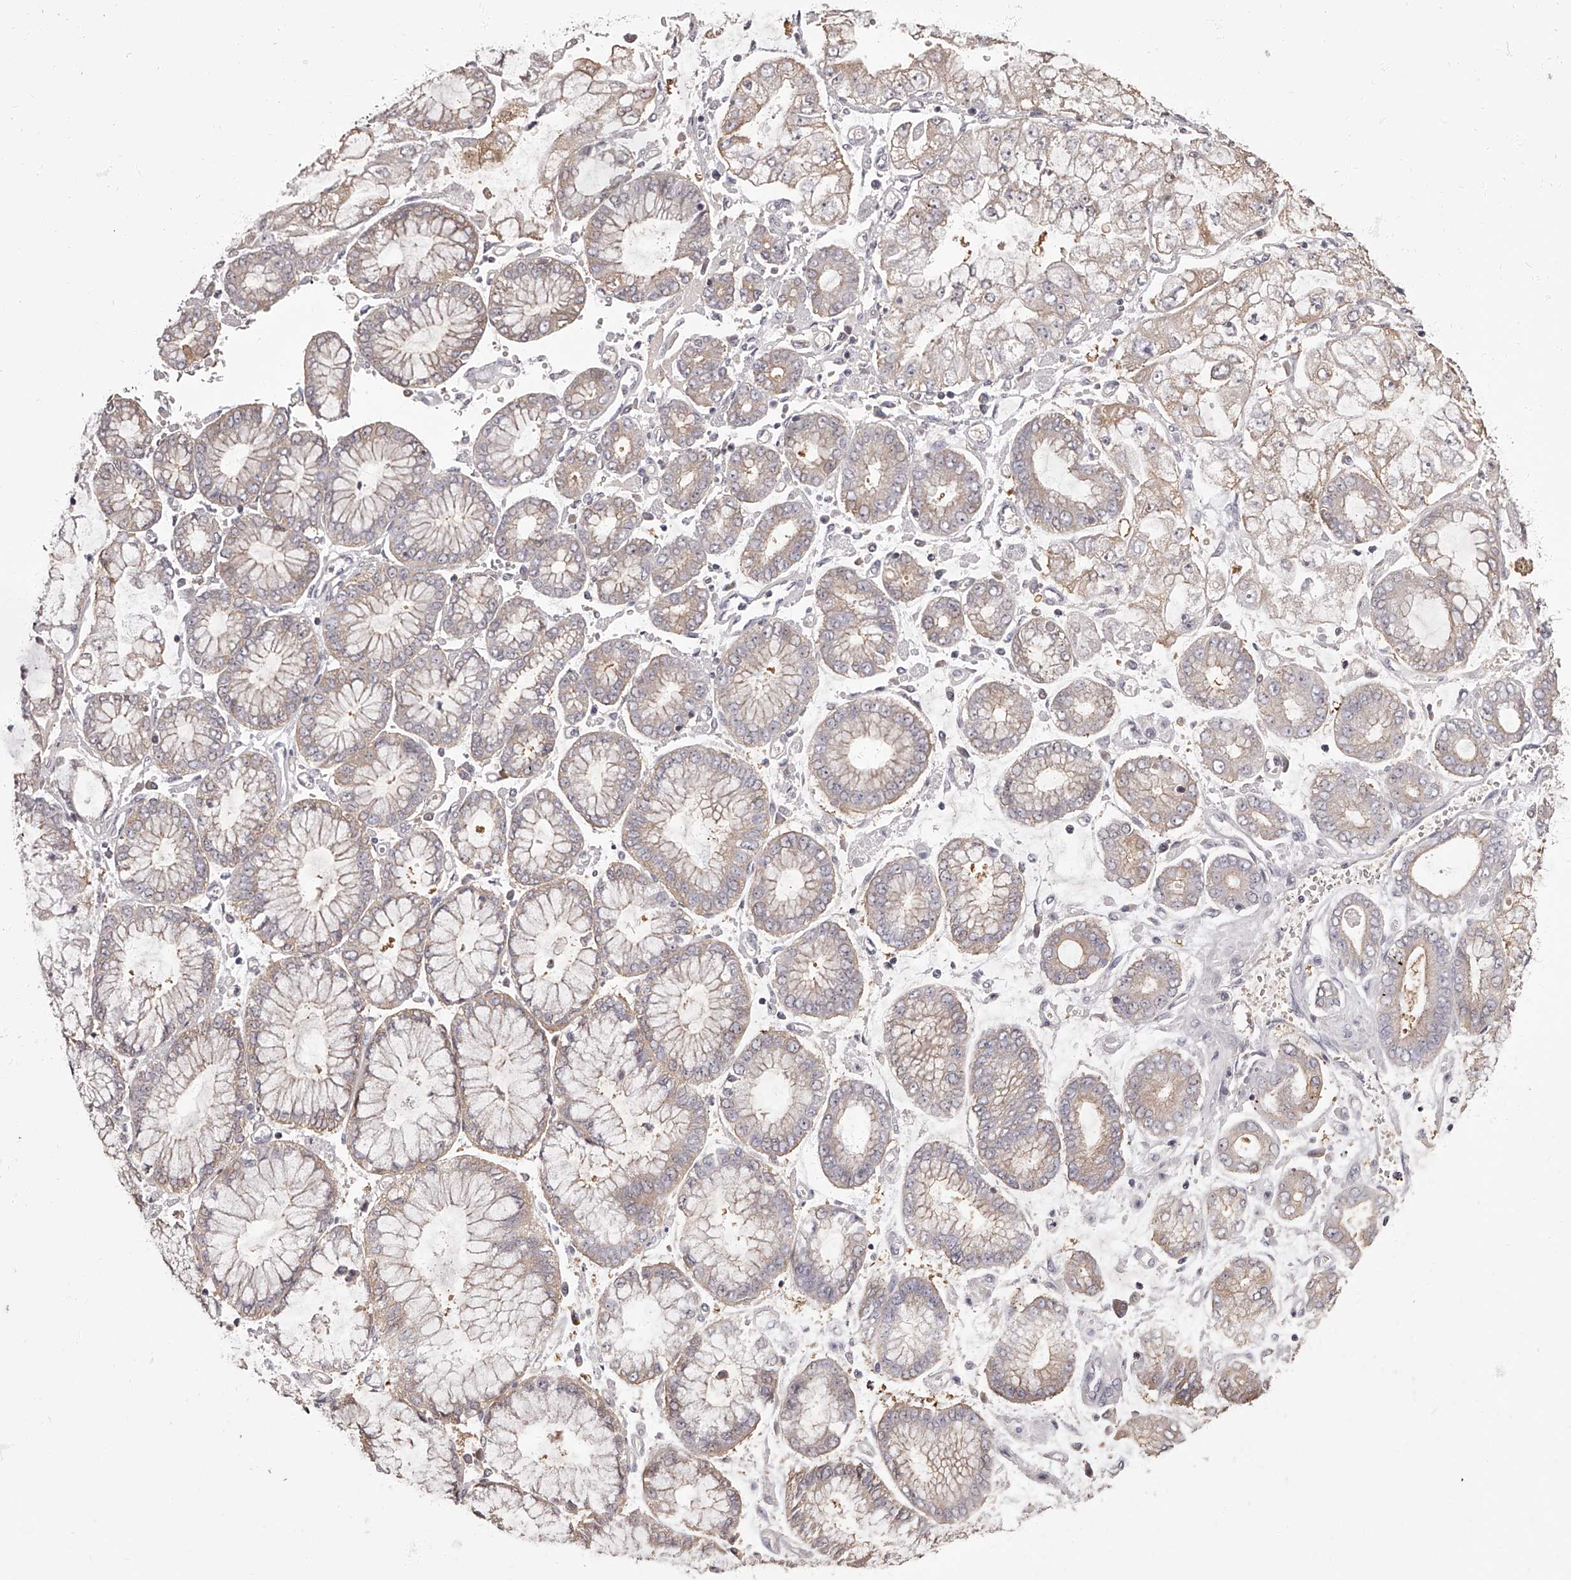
{"staining": {"intensity": "weak", "quantity": "<25%", "location": "cytoplasmic/membranous"}, "tissue": "stomach cancer", "cell_type": "Tumor cells", "image_type": "cancer", "snomed": [{"axis": "morphology", "description": "Adenocarcinoma, NOS"}, {"axis": "topography", "description": "Stomach"}], "caption": "Immunohistochemical staining of human stomach cancer (adenocarcinoma) reveals no significant positivity in tumor cells.", "gene": "APEH", "patient": {"sex": "male", "age": 76}}